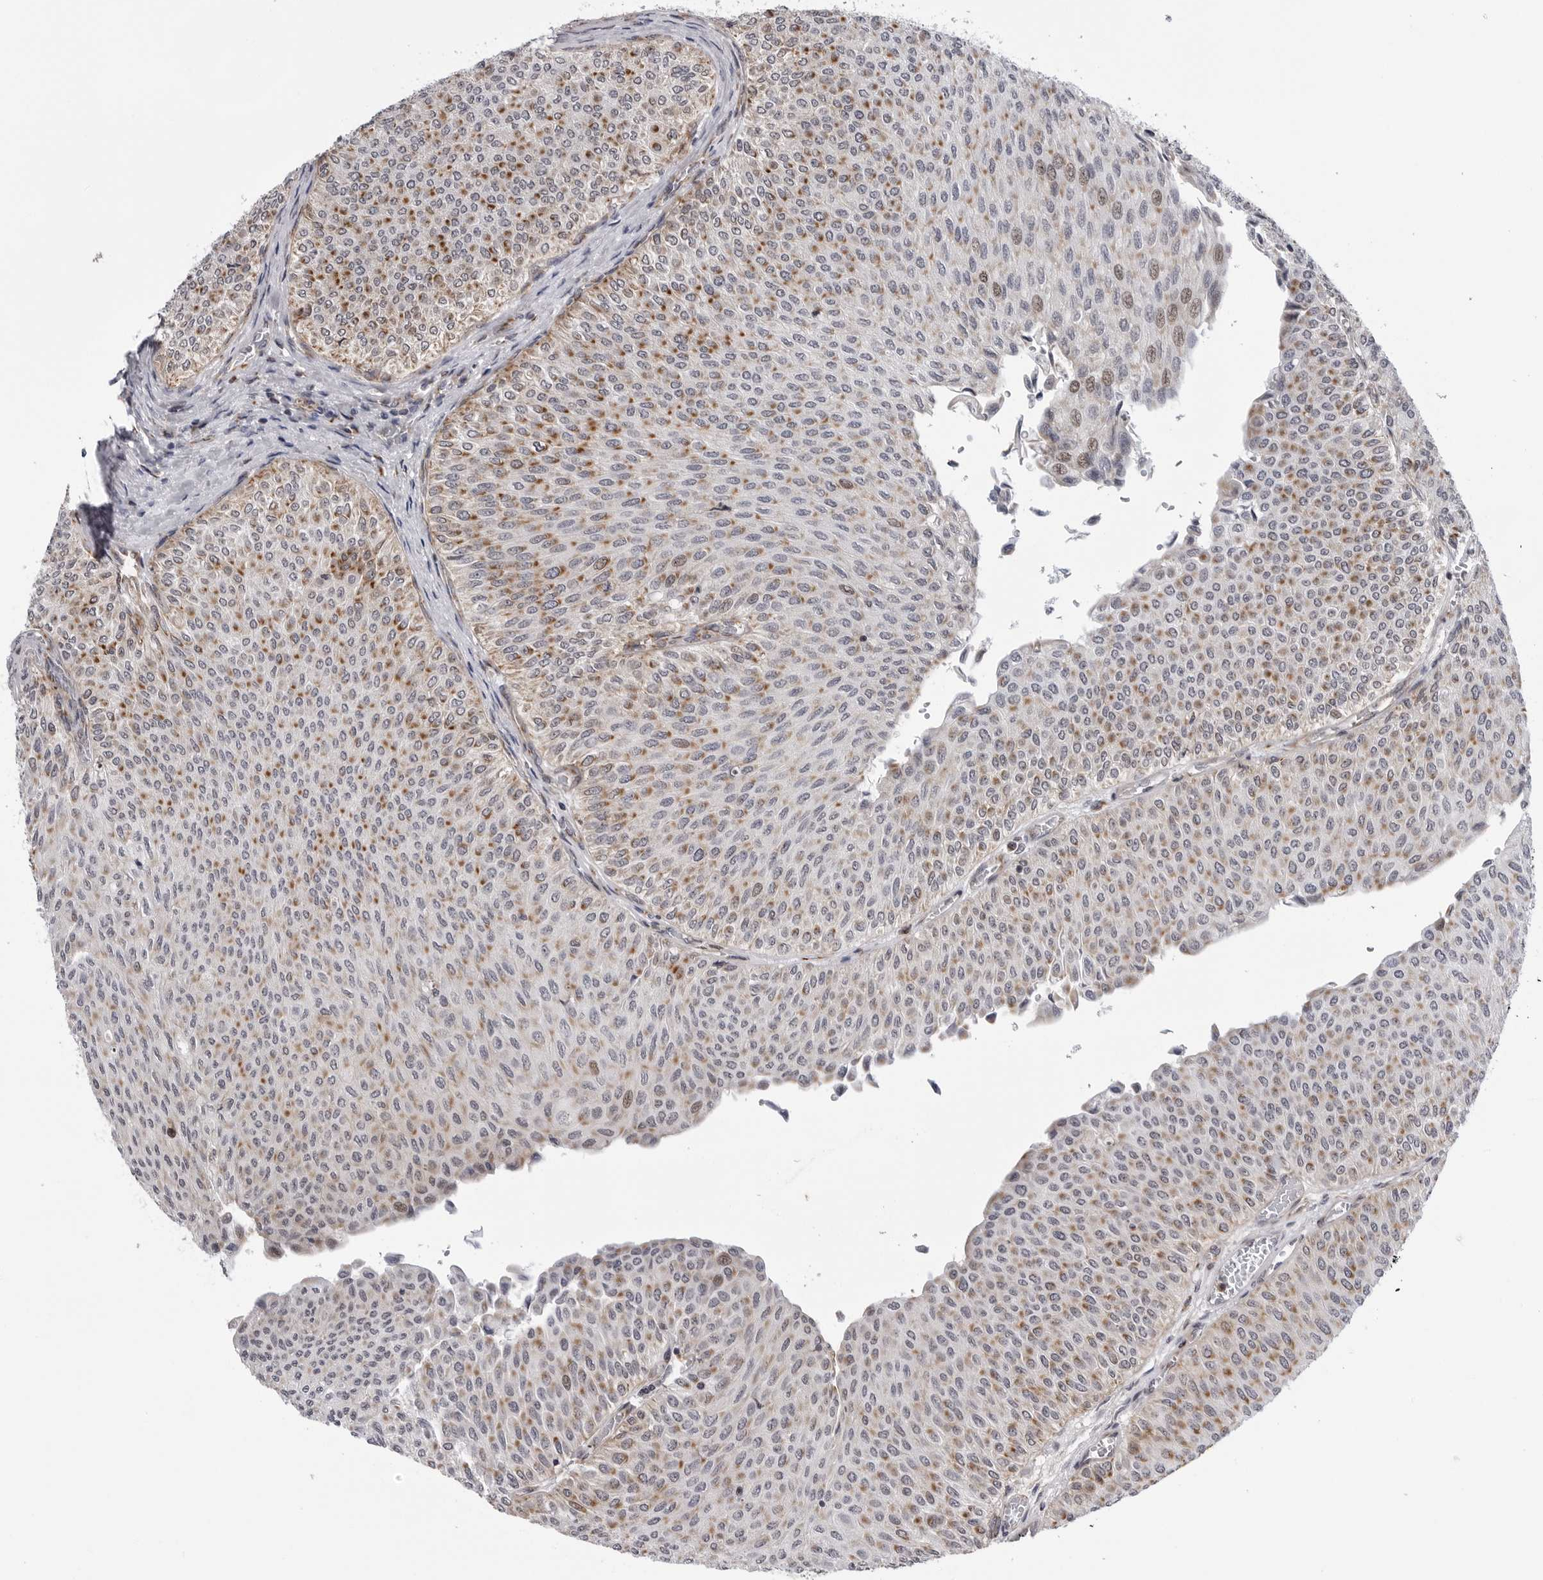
{"staining": {"intensity": "strong", "quantity": "25%-75%", "location": "cytoplasmic/membranous"}, "tissue": "urothelial cancer", "cell_type": "Tumor cells", "image_type": "cancer", "snomed": [{"axis": "morphology", "description": "Urothelial carcinoma, Low grade"}, {"axis": "topography", "description": "Urinary bladder"}], "caption": "High-magnification brightfield microscopy of urothelial cancer stained with DAB (brown) and counterstained with hematoxylin (blue). tumor cells exhibit strong cytoplasmic/membranous positivity is appreciated in approximately25%-75% of cells. (IHC, brightfield microscopy, high magnification).", "gene": "CDK20", "patient": {"sex": "male", "age": 78}}